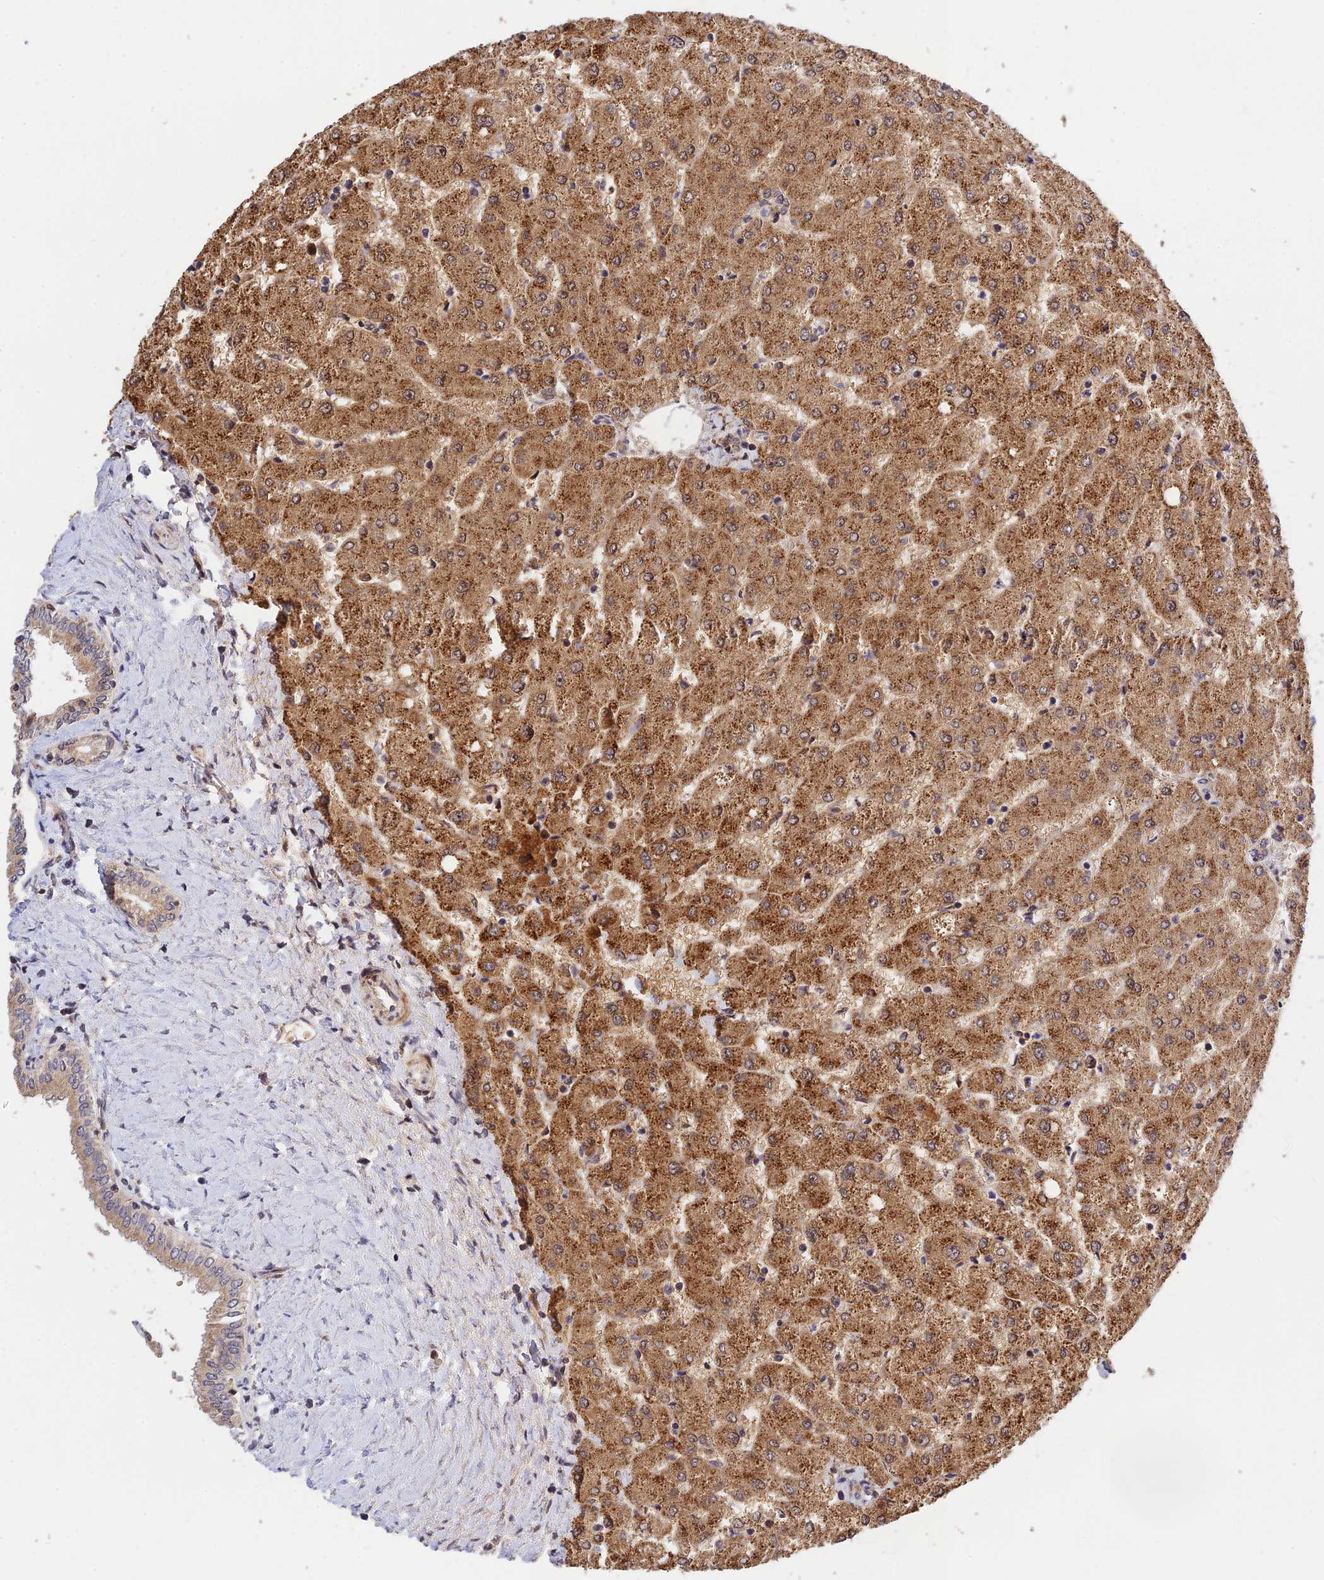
{"staining": {"intensity": "weak", "quantity": "<25%", "location": "cytoplasmic/membranous"}, "tissue": "liver", "cell_type": "Cholangiocytes", "image_type": "normal", "snomed": [{"axis": "morphology", "description": "Normal tissue, NOS"}, {"axis": "topography", "description": "Liver"}], "caption": "Immunohistochemistry of normal human liver shows no staining in cholangiocytes.", "gene": "CWH43", "patient": {"sex": "female", "age": 54}}